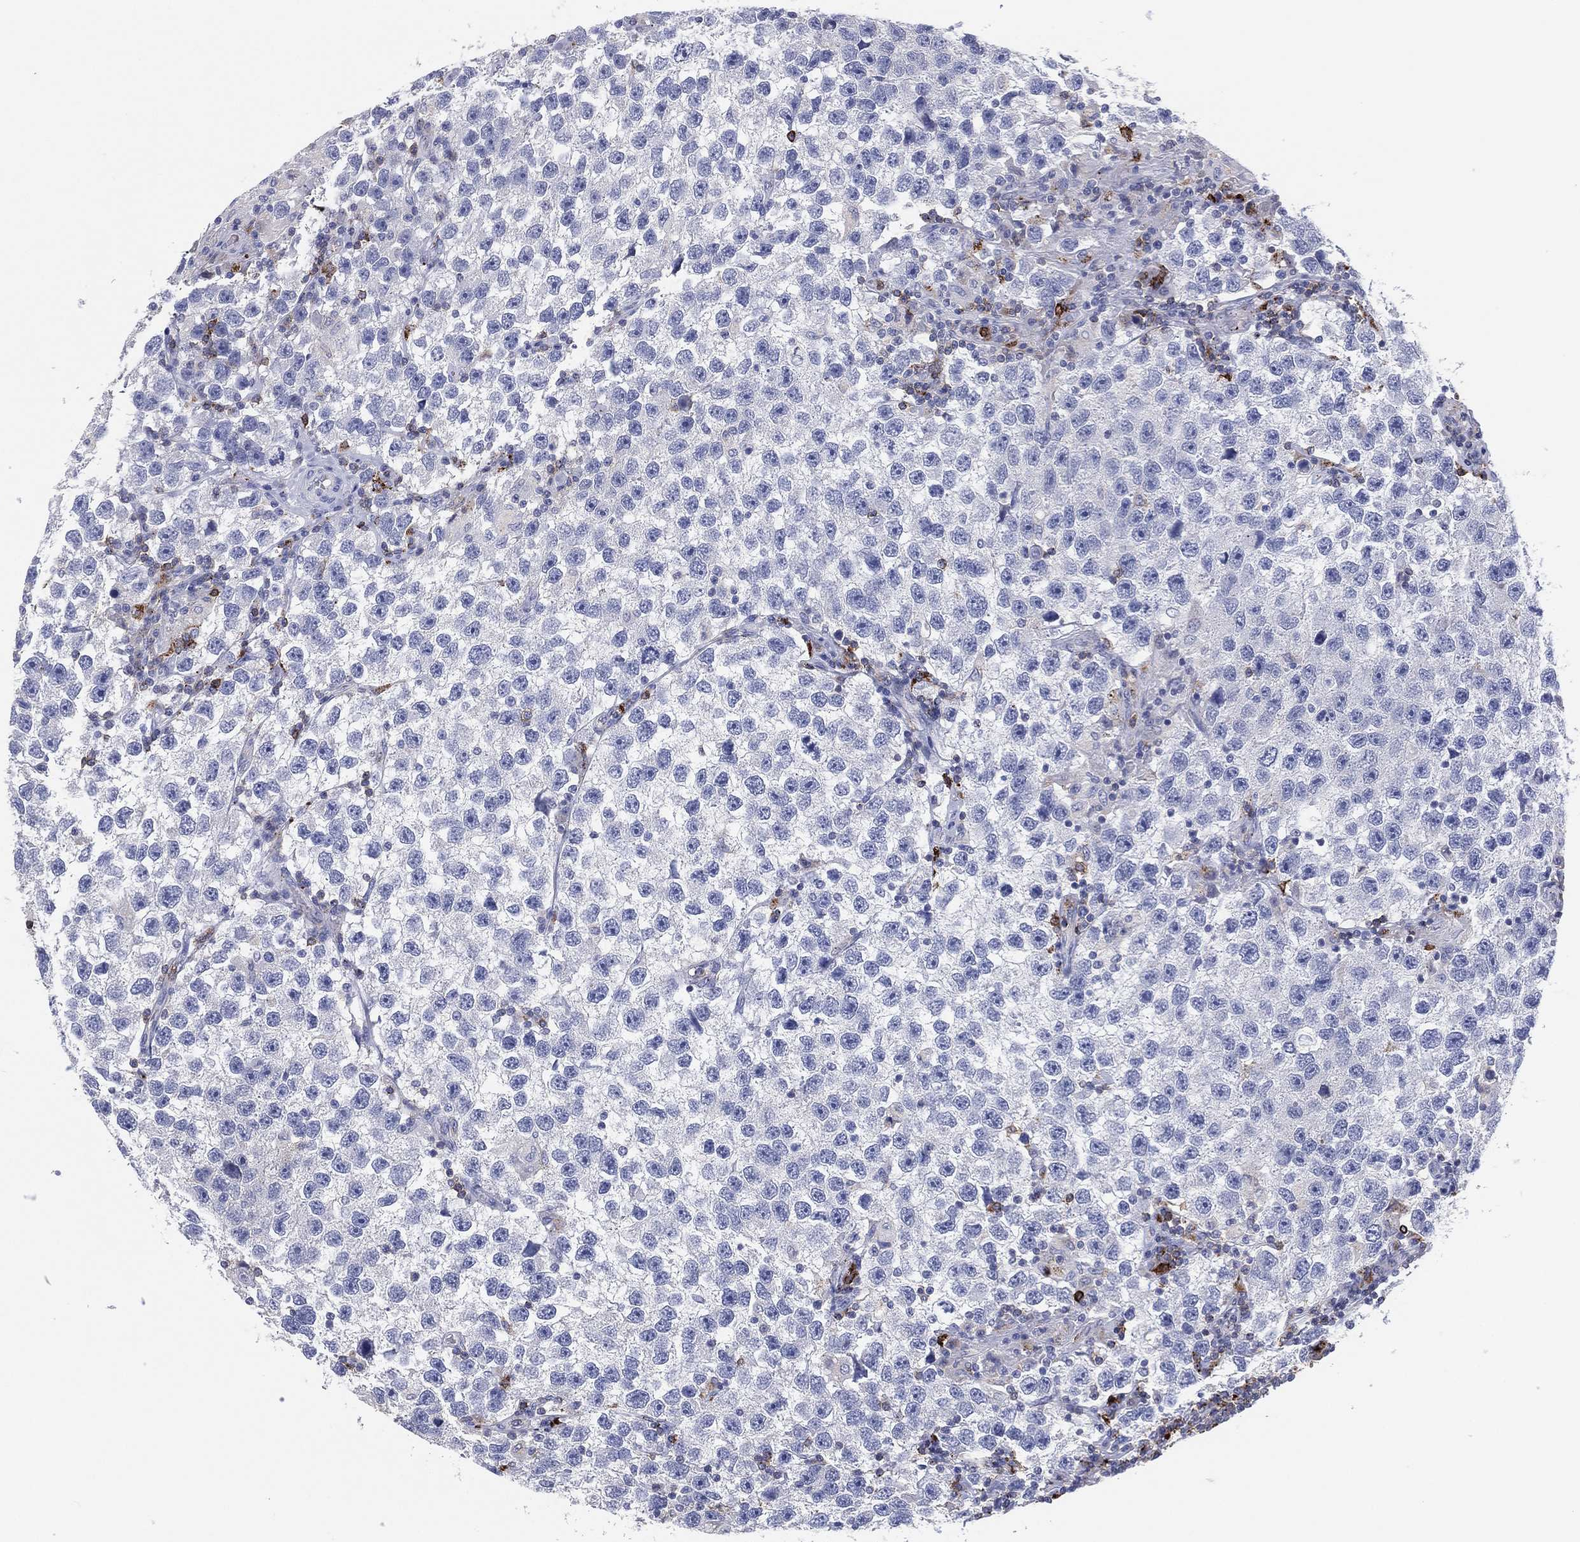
{"staining": {"intensity": "negative", "quantity": "none", "location": "none"}, "tissue": "testis cancer", "cell_type": "Tumor cells", "image_type": "cancer", "snomed": [{"axis": "morphology", "description": "Seminoma, NOS"}, {"axis": "topography", "description": "Testis"}], "caption": "Human testis cancer stained for a protein using immunohistochemistry demonstrates no expression in tumor cells.", "gene": "PLAC8", "patient": {"sex": "male", "age": 26}}